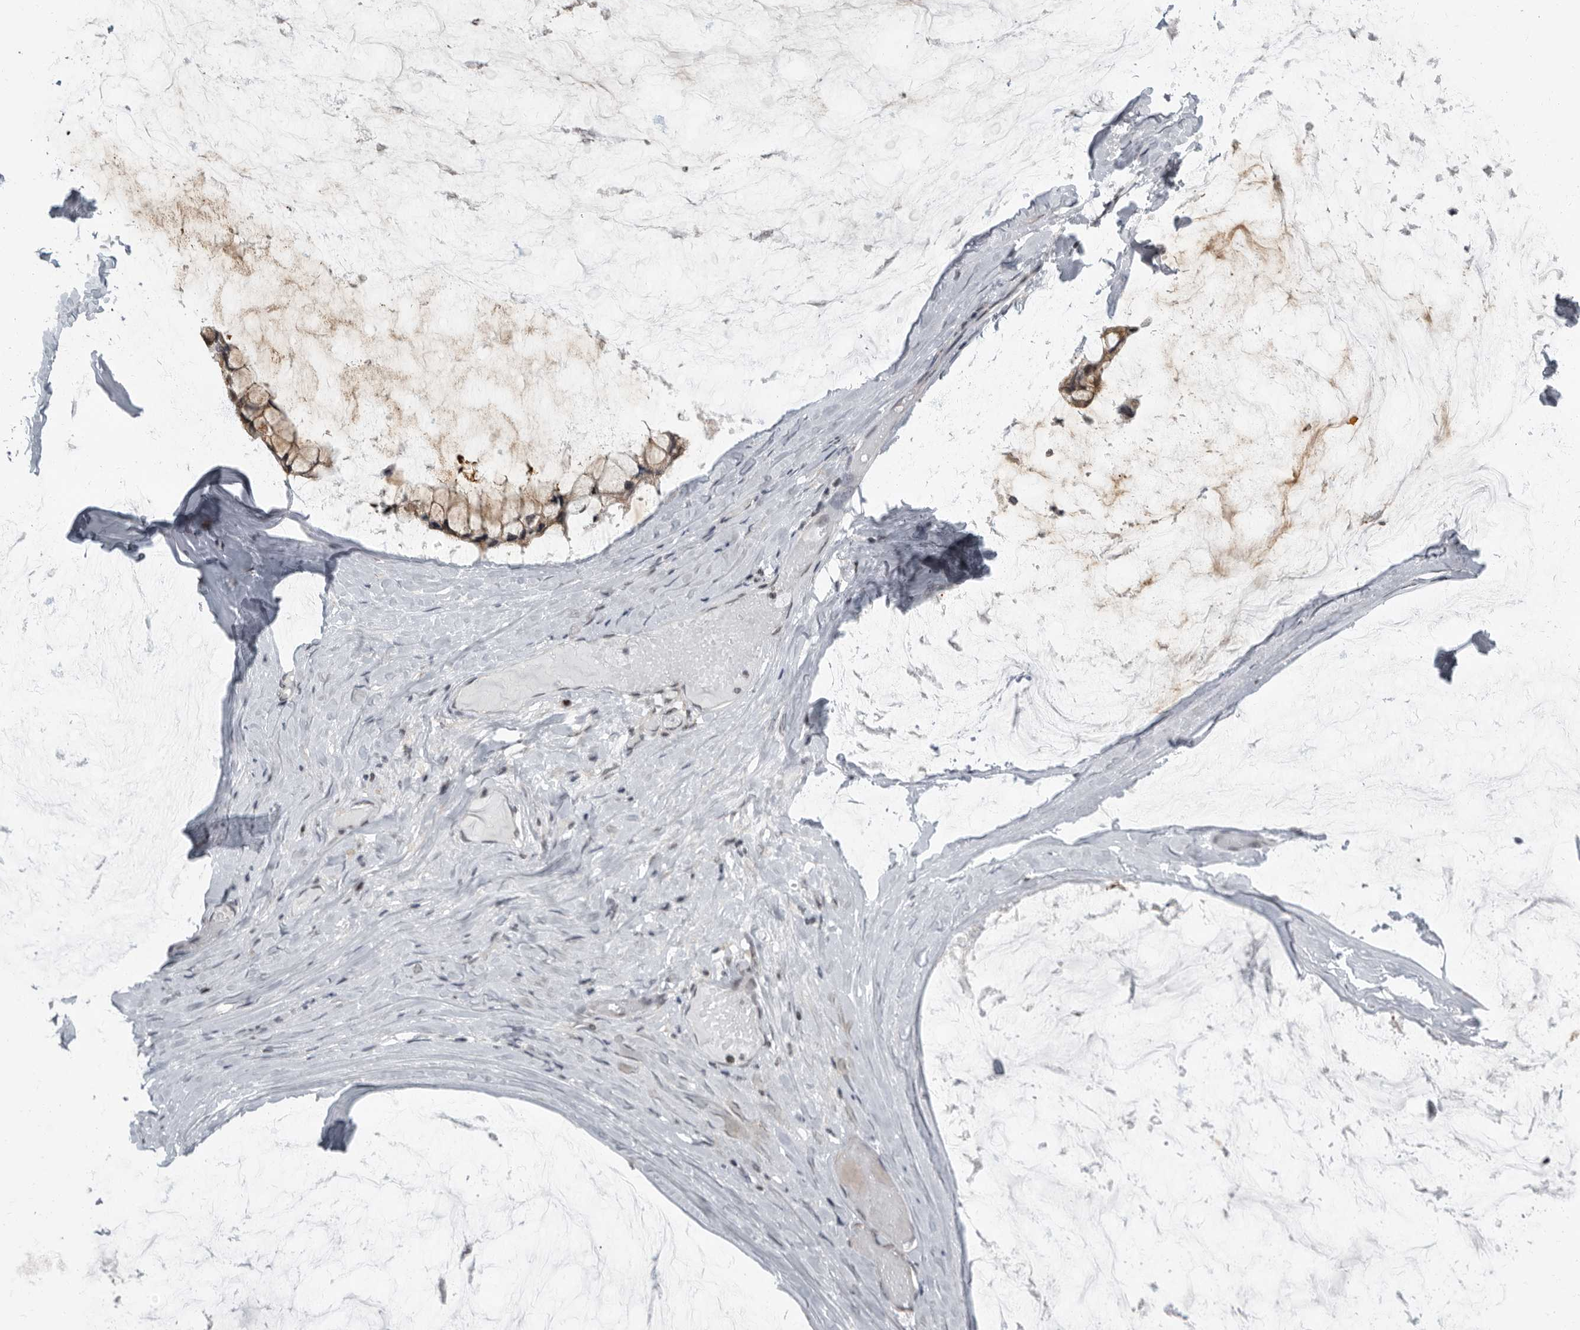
{"staining": {"intensity": "moderate", "quantity": ">75%", "location": "cytoplasmic/membranous"}, "tissue": "ovarian cancer", "cell_type": "Tumor cells", "image_type": "cancer", "snomed": [{"axis": "morphology", "description": "Cystadenocarcinoma, mucinous, NOS"}, {"axis": "topography", "description": "Ovary"}], "caption": "Immunohistochemical staining of mucinous cystadenocarcinoma (ovarian) demonstrates moderate cytoplasmic/membranous protein staining in approximately >75% of tumor cells. The staining was performed using DAB, with brown indicating positive protein expression. Nuclei are stained blue with hematoxylin.", "gene": "EVI5", "patient": {"sex": "female", "age": 39}}